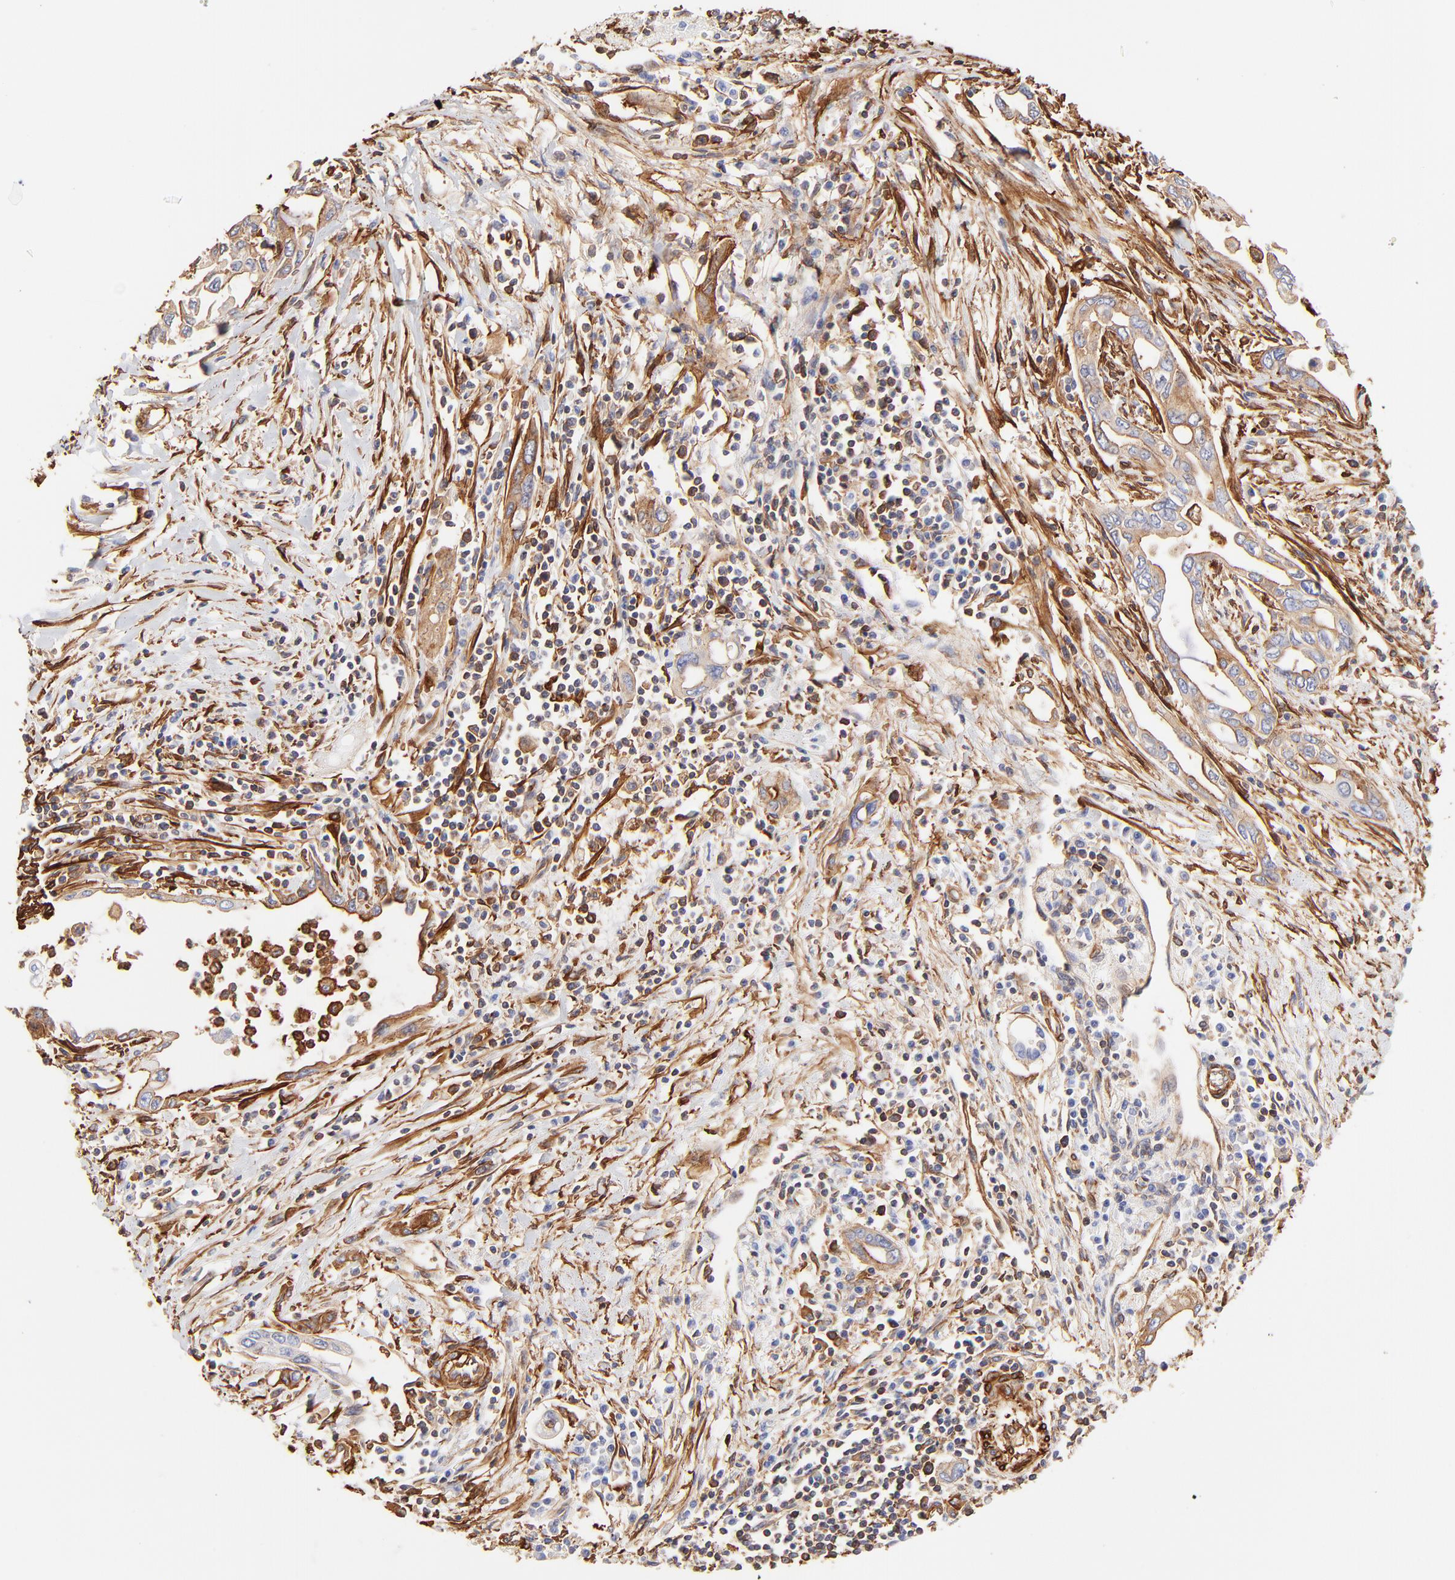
{"staining": {"intensity": "moderate", "quantity": ">75%", "location": "cytoplasmic/membranous"}, "tissue": "pancreatic cancer", "cell_type": "Tumor cells", "image_type": "cancer", "snomed": [{"axis": "morphology", "description": "Adenocarcinoma, NOS"}, {"axis": "topography", "description": "Pancreas"}], "caption": "Immunohistochemistry micrograph of neoplastic tissue: human pancreatic adenocarcinoma stained using immunohistochemistry exhibits medium levels of moderate protein expression localized specifically in the cytoplasmic/membranous of tumor cells, appearing as a cytoplasmic/membranous brown color.", "gene": "FLNA", "patient": {"sex": "female", "age": 57}}